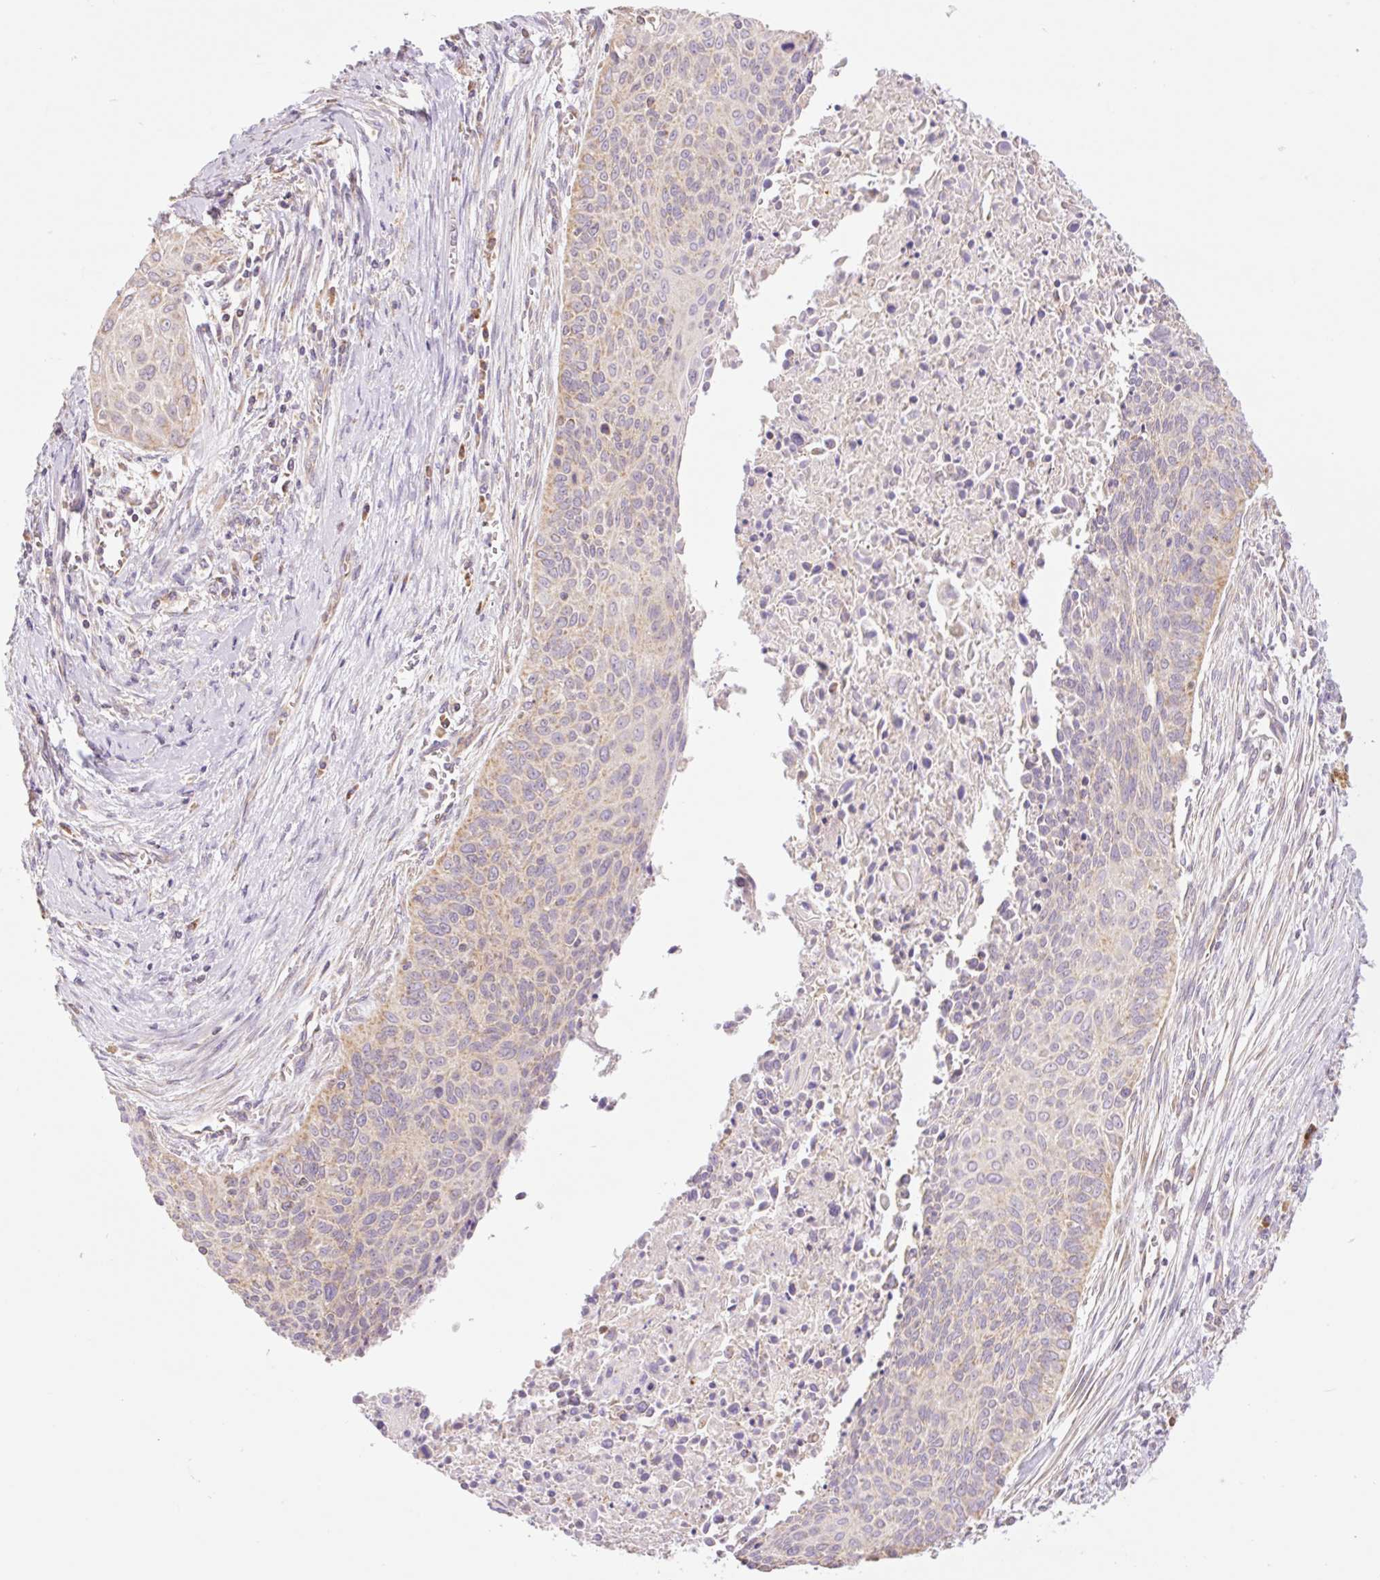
{"staining": {"intensity": "weak", "quantity": "<25%", "location": "cytoplasmic/membranous"}, "tissue": "cervical cancer", "cell_type": "Tumor cells", "image_type": "cancer", "snomed": [{"axis": "morphology", "description": "Squamous cell carcinoma, NOS"}, {"axis": "topography", "description": "Cervix"}], "caption": "A high-resolution histopathology image shows immunohistochemistry staining of cervical cancer (squamous cell carcinoma), which displays no significant expression in tumor cells.", "gene": "GOSR2", "patient": {"sex": "female", "age": 55}}